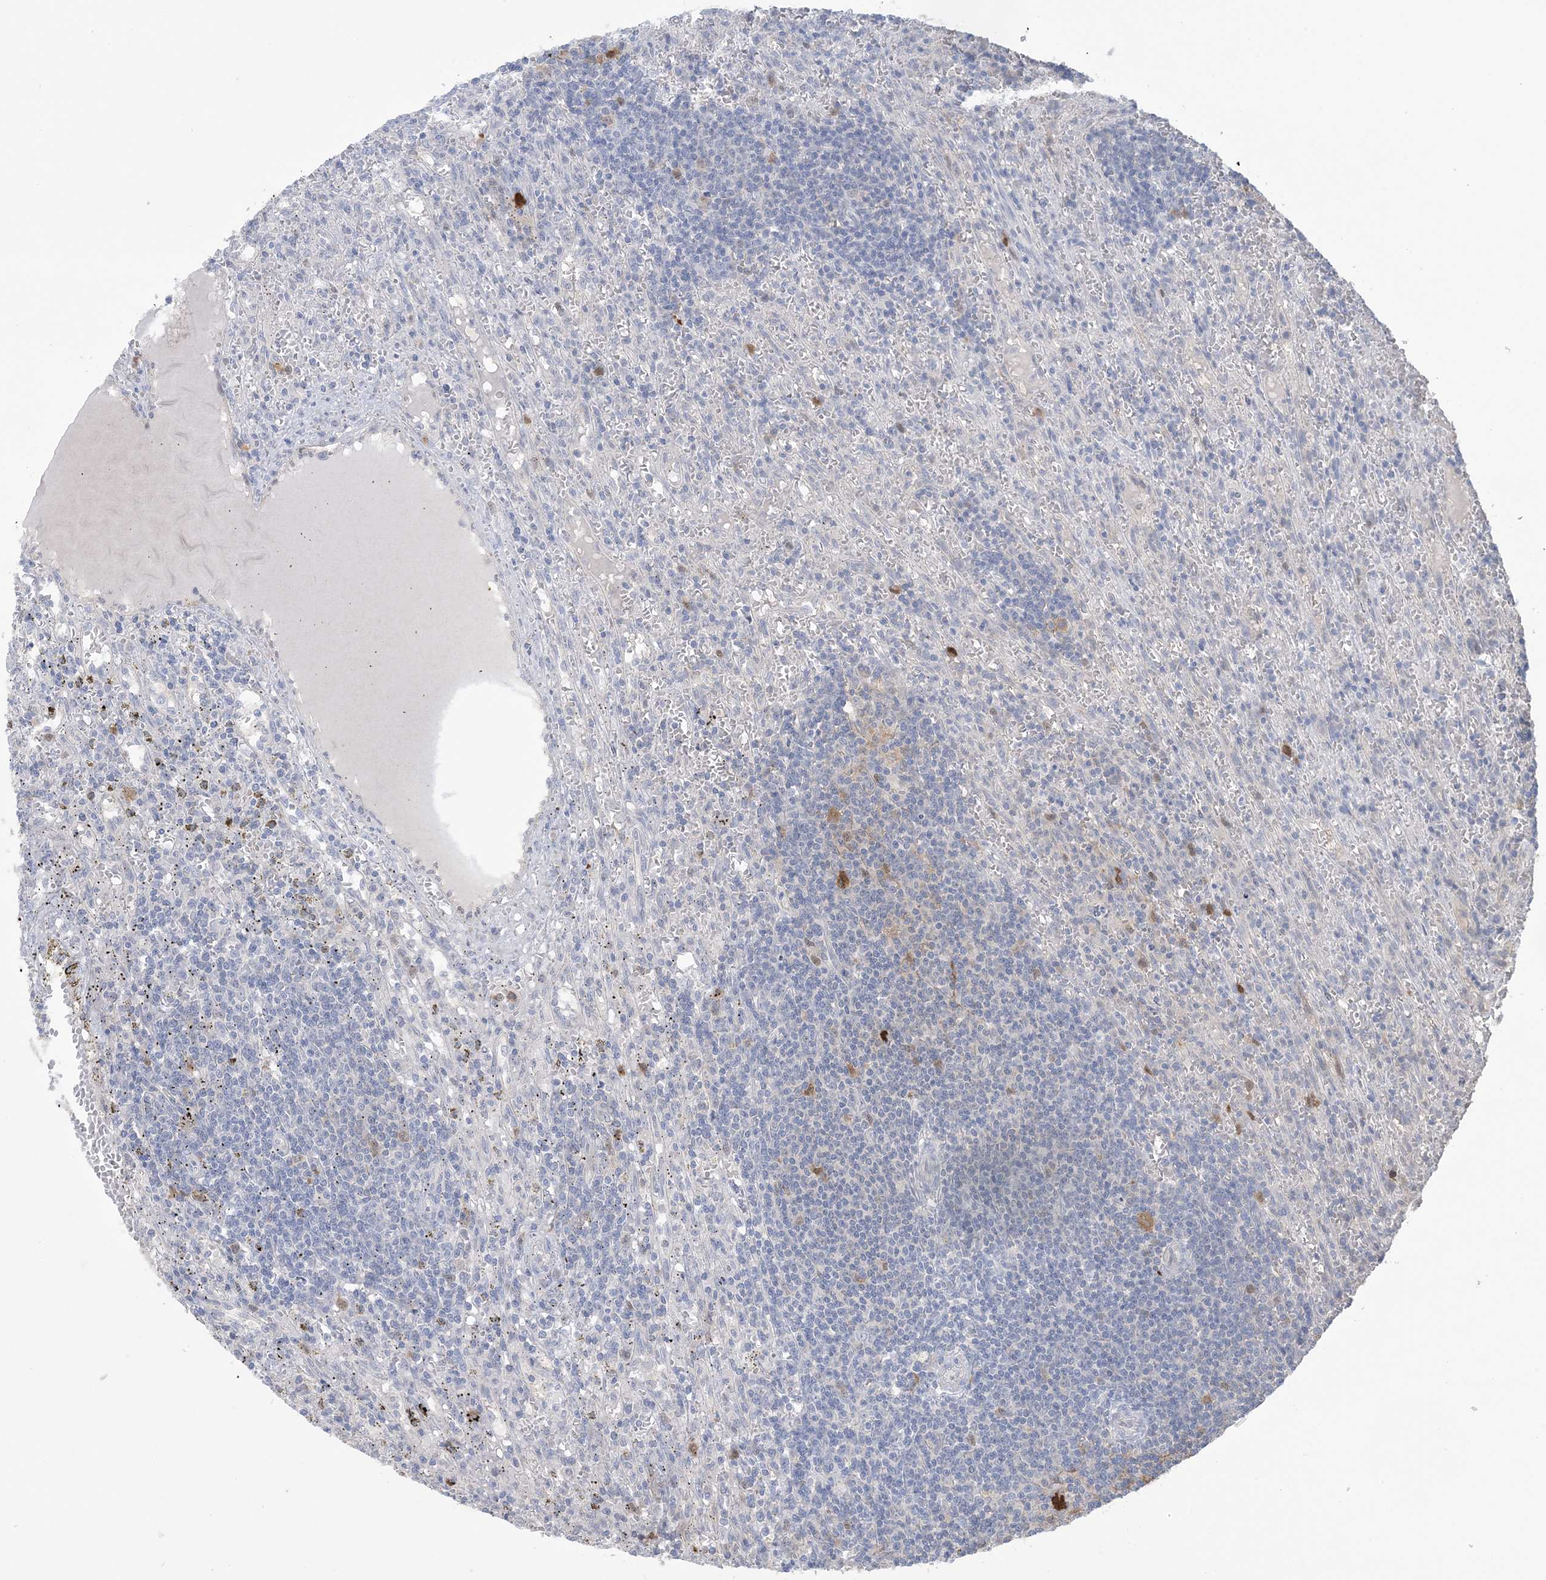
{"staining": {"intensity": "negative", "quantity": "none", "location": "none"}, "tissue": "lymphoma", "cell_type": "Tumor cells", "image_type": "cancer", "snomed": [{"axis": "morphology", "description": "Malignant lymphoma, non-Hodgkin's type, Low grade"}, {"axis": "topography", "description": "Spleen"}], "caption": "Immunohistochemistry micrograph of neoplastic tissue: malignant lymphoma, non-Hodgkin's type (low-grade) stained with DAB (3,3'-diaminobenzidine) reveals no significant protein staining in tumor cells. The staining is performed using DAB (3,3'-diaminobenzidine) brown chromogen with nuclei counter-stained in using hematoxylin.", "gene": "HMGCS1", "patient": {"sex": "male", "age": 76}}